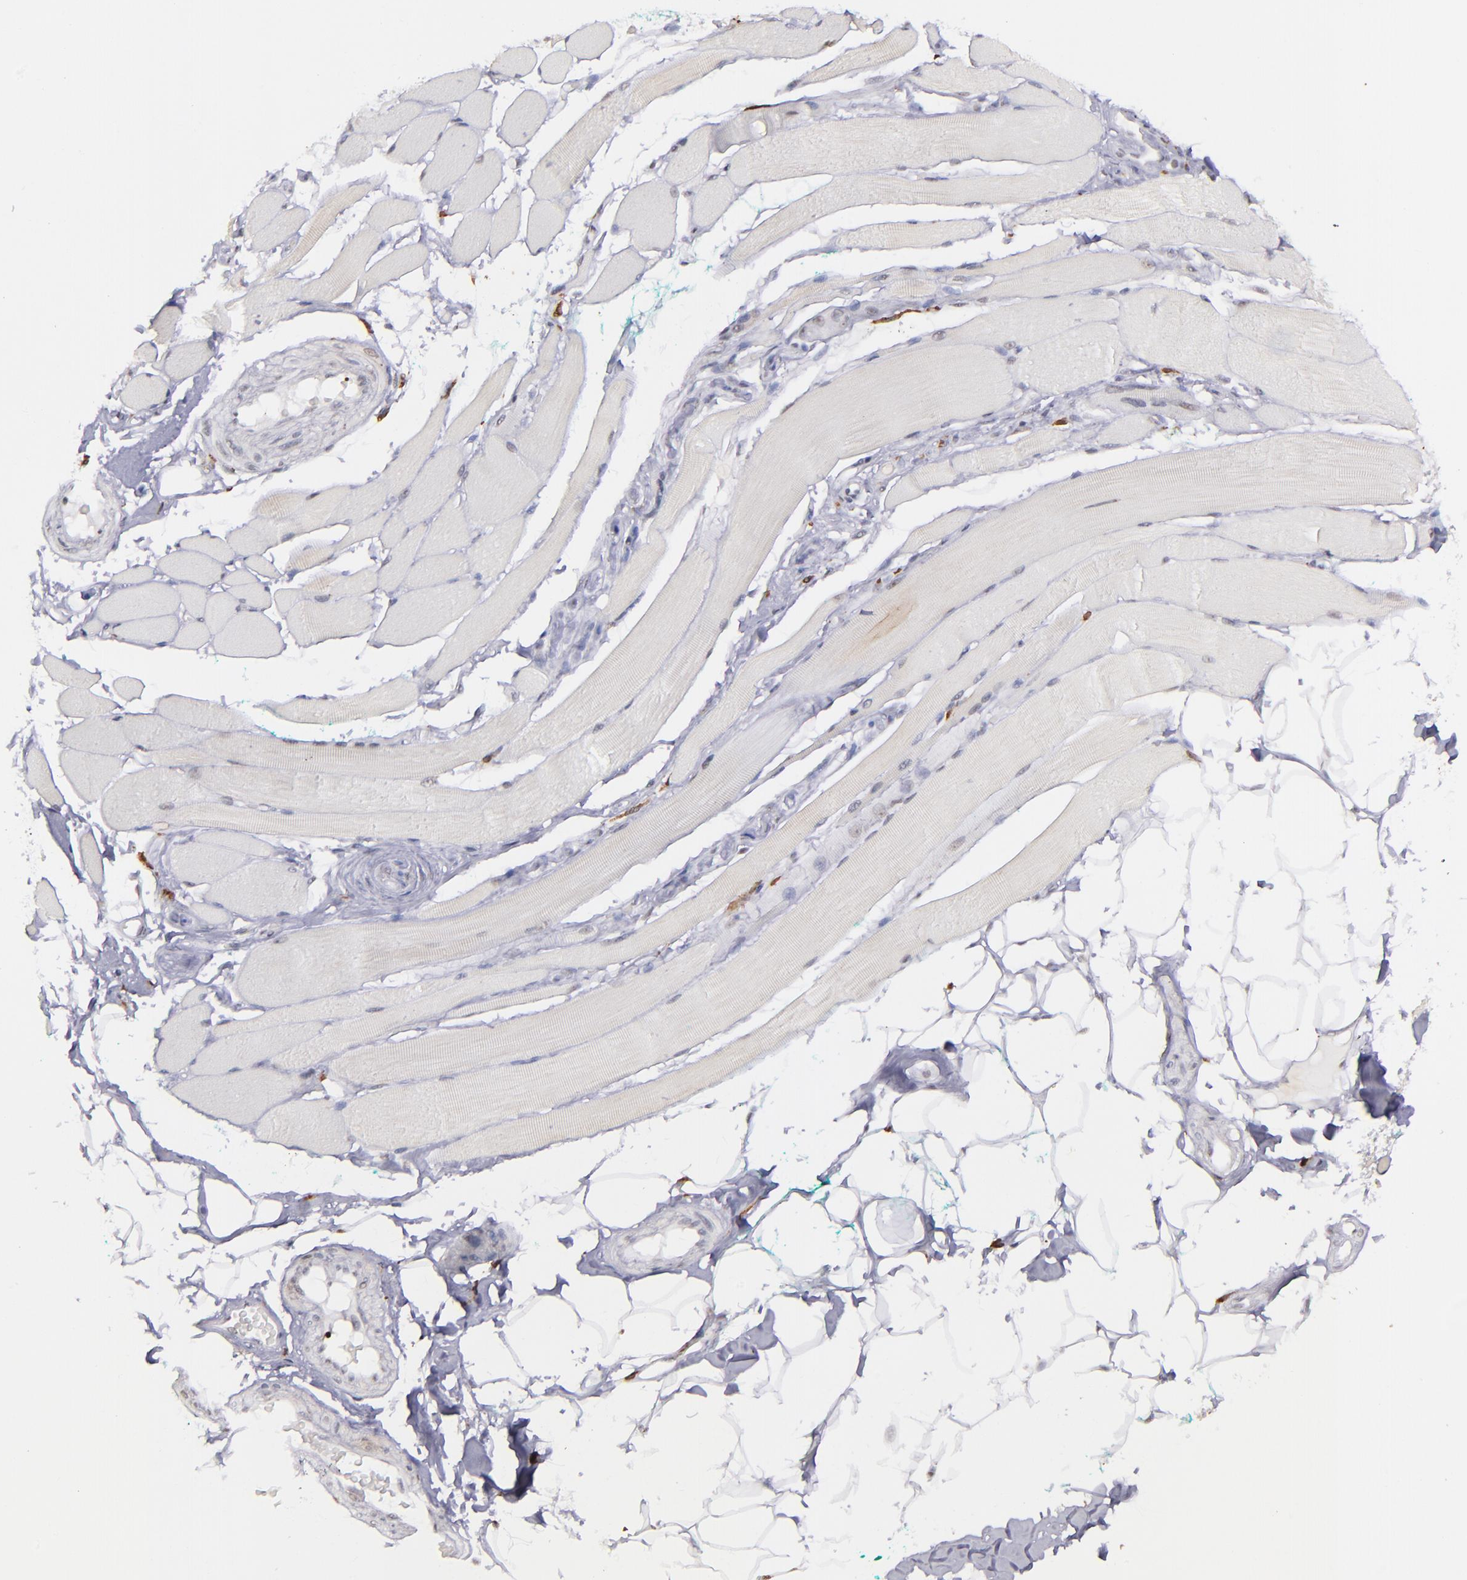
{"staining": {"intensity": "negative", "quantity": "none", "location": "none"}, "tissue": "skeletal muscle", "cell_type": "Myocytes", "image_type": "normal", "snomed": [{"axis": "morphology", "description": "Normal tissue, NOS"}, {"axis": "topography", "description": "Skeletal muscle"}, {"axis": "topography", "description": "Peripheral nerve tissue"}], "caption": "Micrograph shows no protein expression in myocytes of normal skeletal muscle.", "gene": "NCF2", "patient": {"sex": "female", "age": 84}}